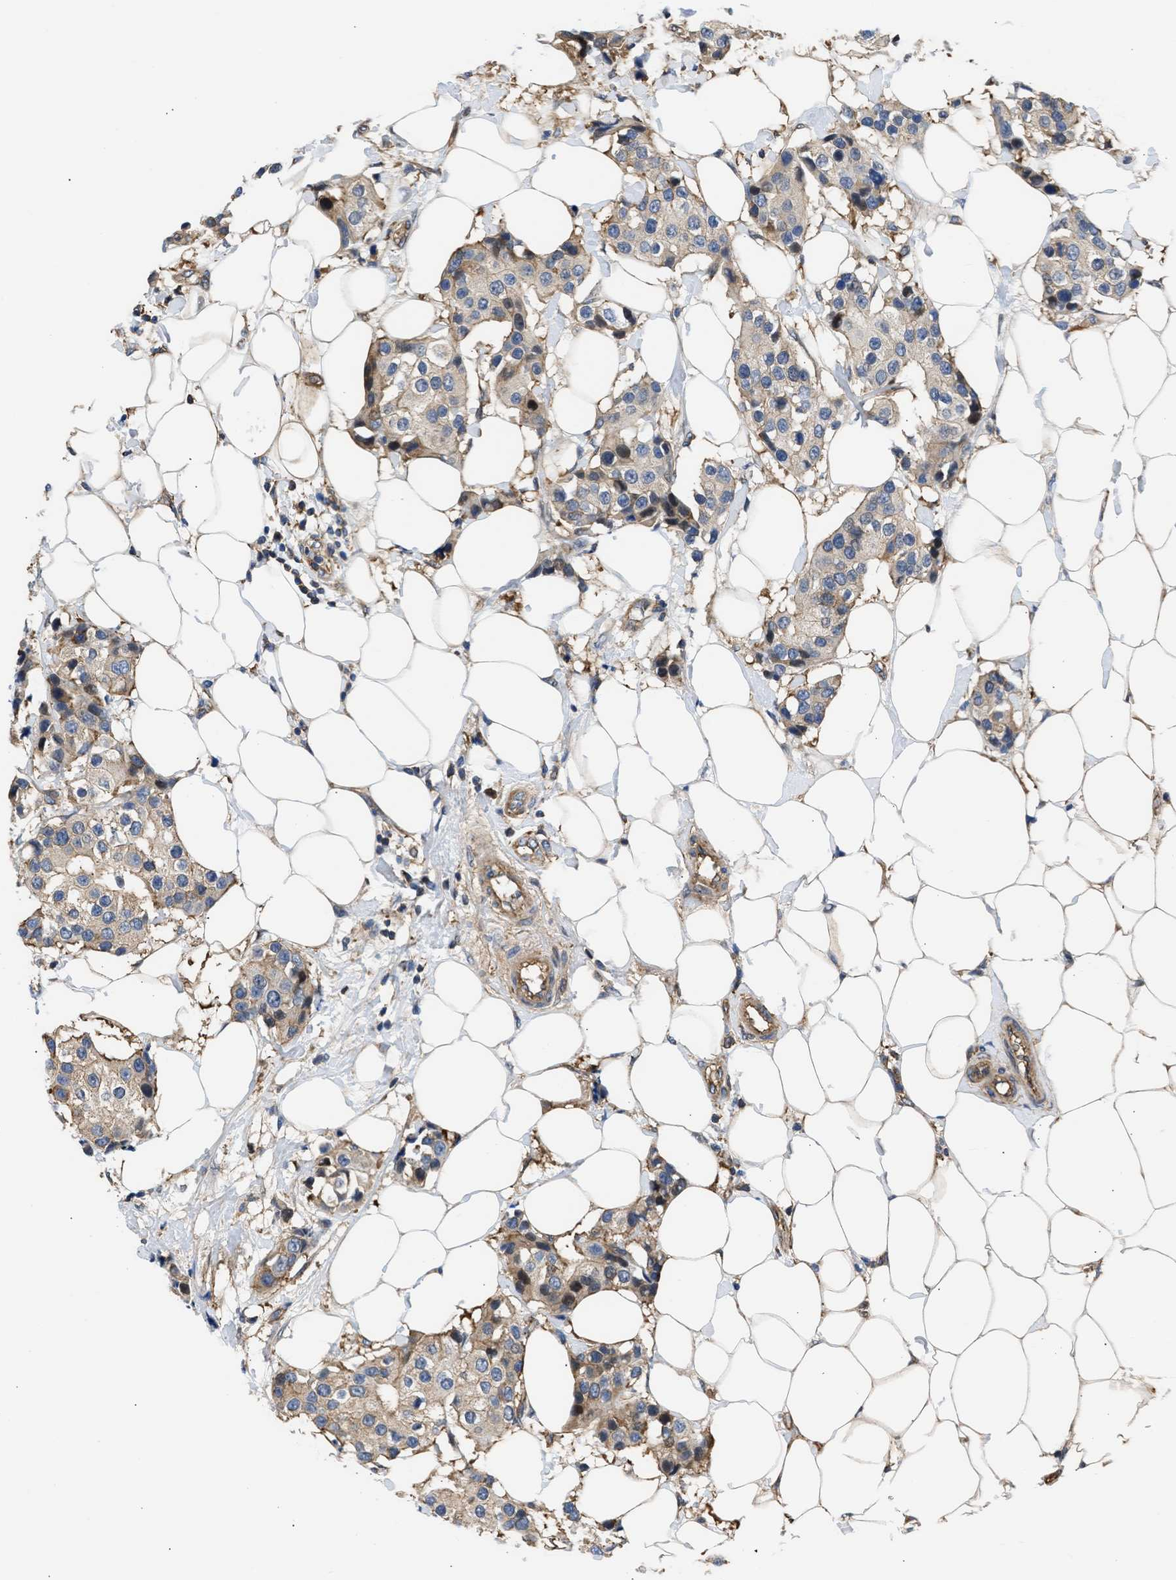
{"staining": {"intensity": "moderate", "quantity": "25%-75%", "location": "cytoplasmic/membranous"}, "tissue": "breast cancer", "cell_type": "Tumor cells", "image_type": "cancer", "snomed": [{"axis": "morphology", "description": "Normal tissue, NOS"}, {"axis": "morphology", "description": "Duct carcinoma"}, {"axis": "topography", "description": "Breast"}], "caption": "A high-resolution image shows immunohistochemistry (IHC) staining of infiltrating ductal carcinoma (breast), which reveals moderate cytoplasmic/membranous expression in about 25%-75% of tumor cells.", "gene": "MAS1L", "patient": {"sex": "female", "age": 39}}